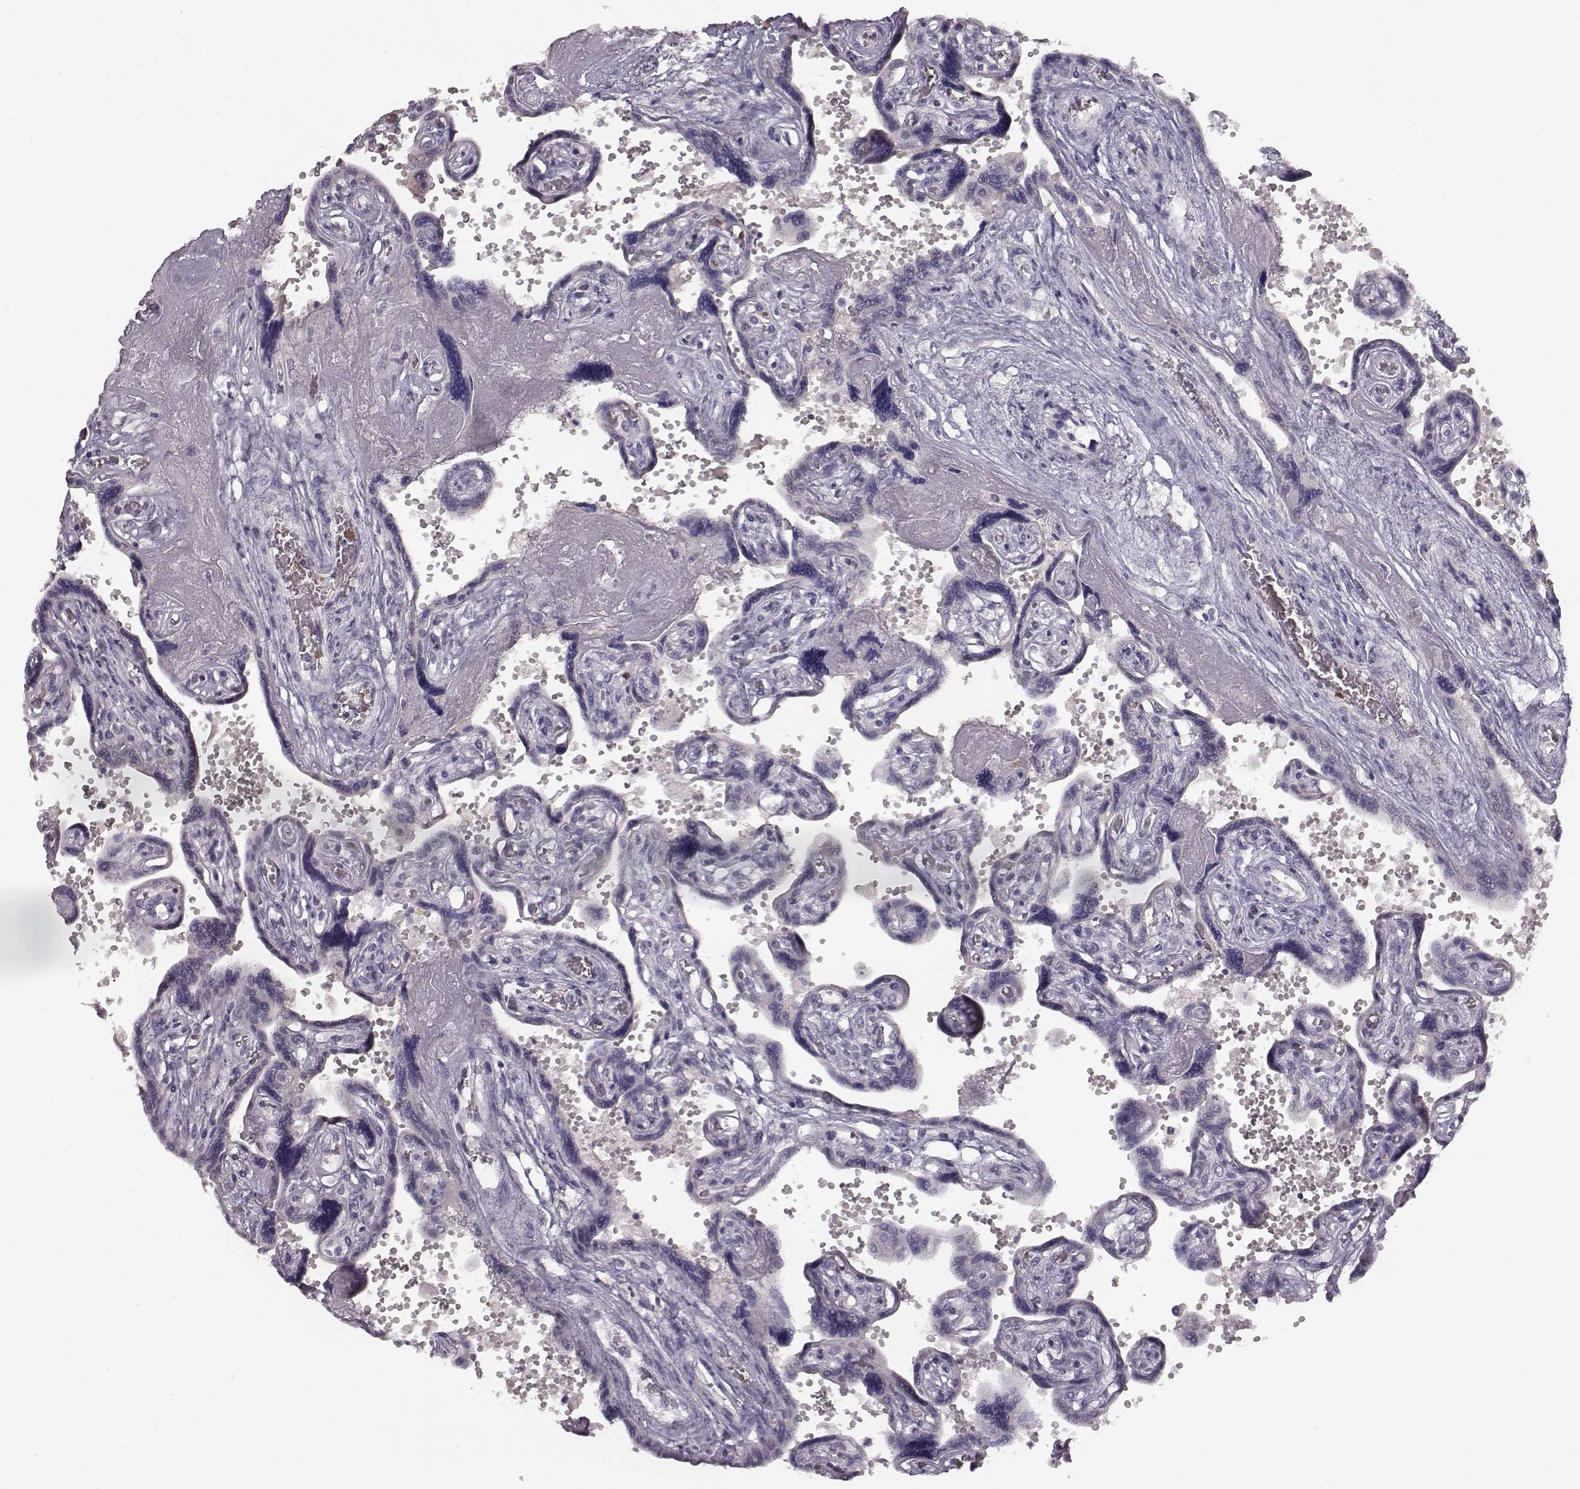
{"staining": {"intensity": "negative", "quantity": "none", "location": "none"}, "tissue": "placenta", "cell_type": "Decidual cells", "image_type": "normal", "snomed": [{"axis": "morphology", "description": "Normal tissue, NOS"}, {"axis": "topography", "description": "Placenta"}], "caption": "DAB immunohistochemical staining of benign human placenta displays no significant expression in decidual cells. (IHC, brightfield microscopy, high magnification).", "gene": "SPAG17", "patient": {"sex": "female", "age": 32}}